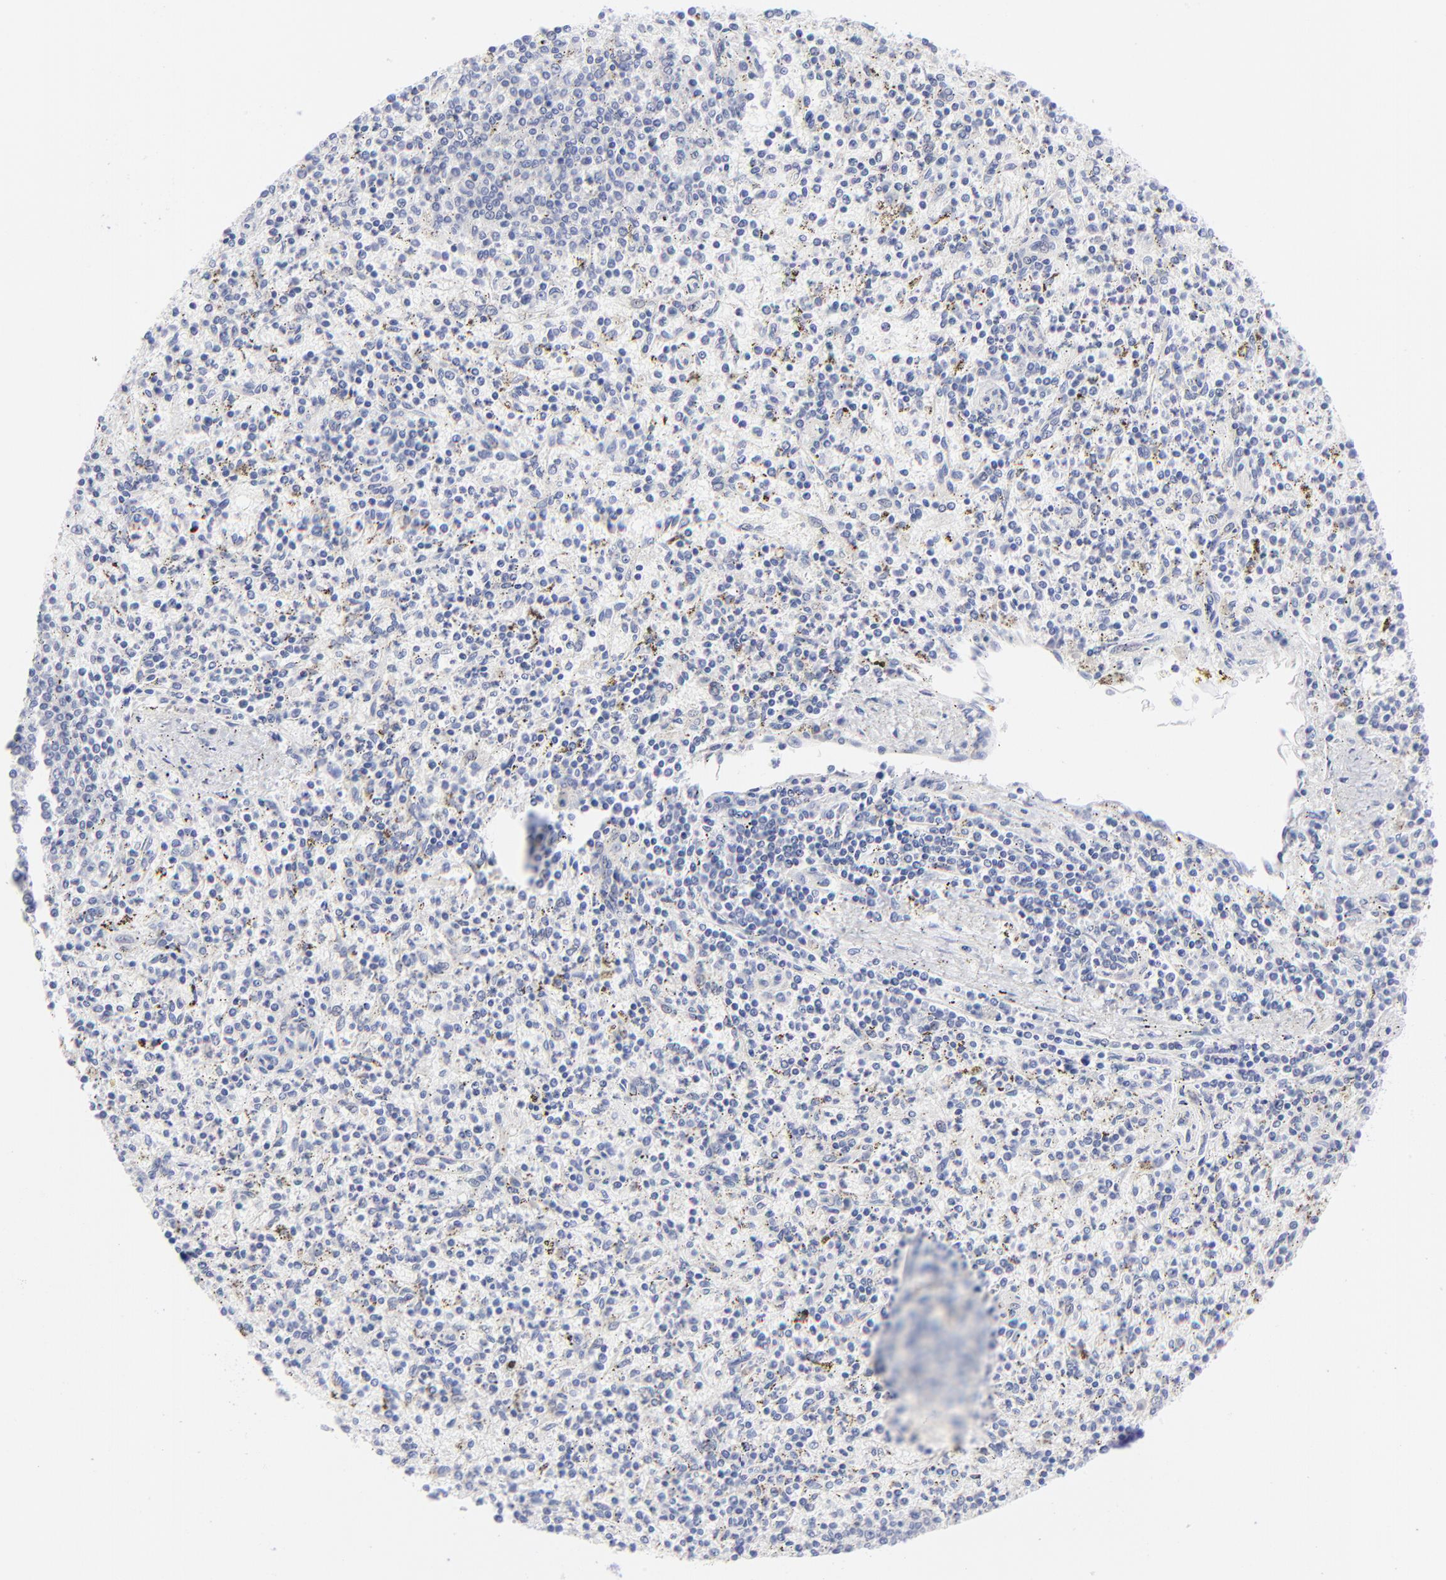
{"staining": {"intensity": "weak", "quantity": "25%-75%", "location": "cytoplasmic/membranous"}, "tissue": "spleen", "cell_type": "Cells in red pulp", "image_type": "normal", "snomed": [{"axis": "morphology", "description": "Normal tissue, NOS"}, {"axis": "topography", "description": "Spleen"}], "caption": "Weak cytoplasmic/membranous staining for a protein is present in approximately 25%-75% of cells in red pulp of normal spleen using immunohistochemistry (IHC).", "gene": "EIF2AK2", "patient": {"sex": "male", "age": 72}}